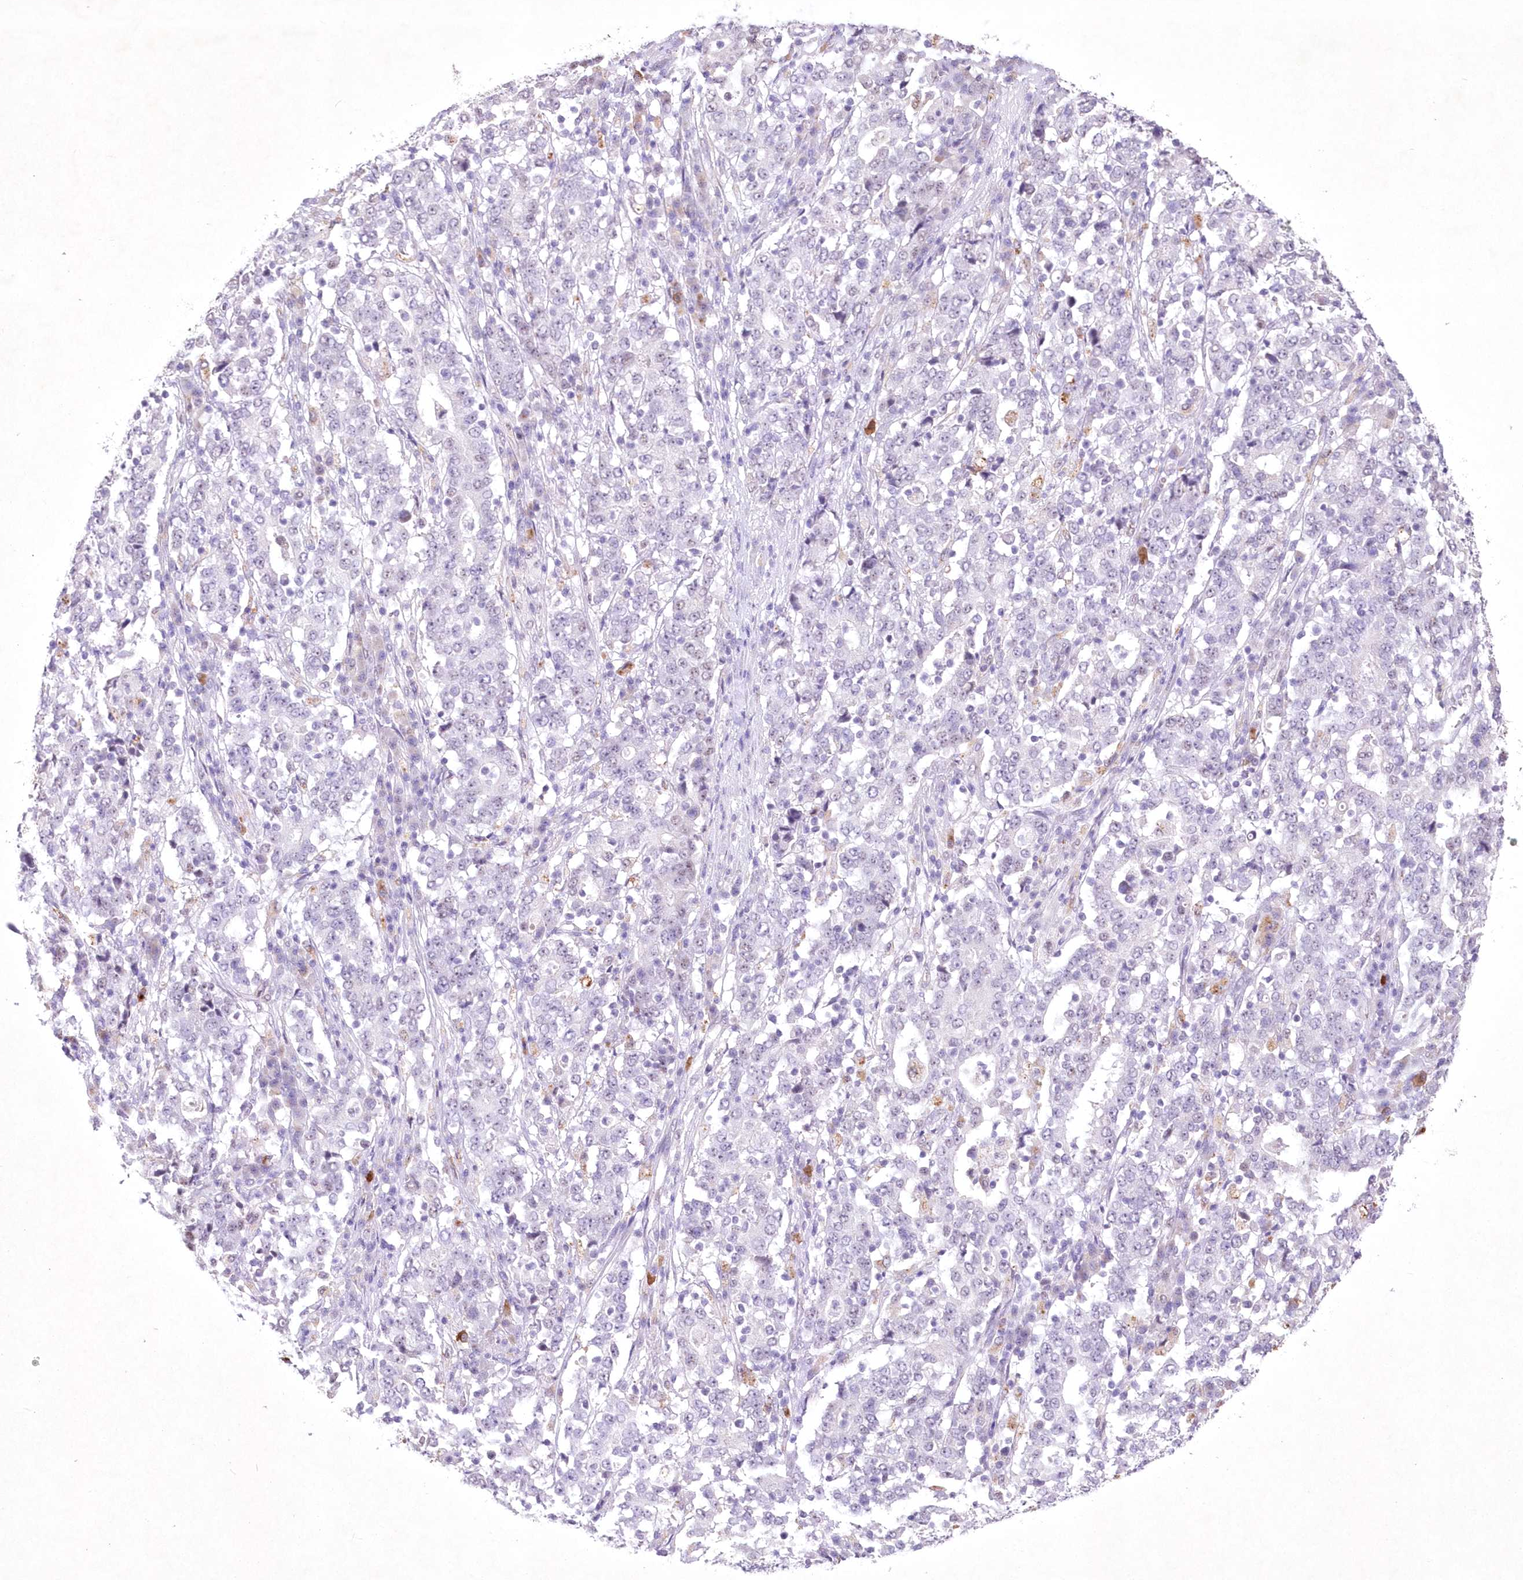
{"staining": {"intensity": "negative", "quantity": "none", "location": "none"}, "tissue": "stomach cancer", "cell_type": "Tumor cells", "image_type": "cancer", "snomed": [{"axis": "morphology", "description": "Adenocarcinoma, NOS"}, {"axis": "topography", "description": "Stomach"}], "caption": "Micrograph shows no protein staining in tumor cells of stomach cancer (adenocarcinoma) tissue. Brightfield microscopy of immunohistochemistry (IHC) stained with DAB (brown) and hematoxylin (blue), captured at high magnification.", "gene": "RBM27", "patient": {"sex": "male", "age": 59}}